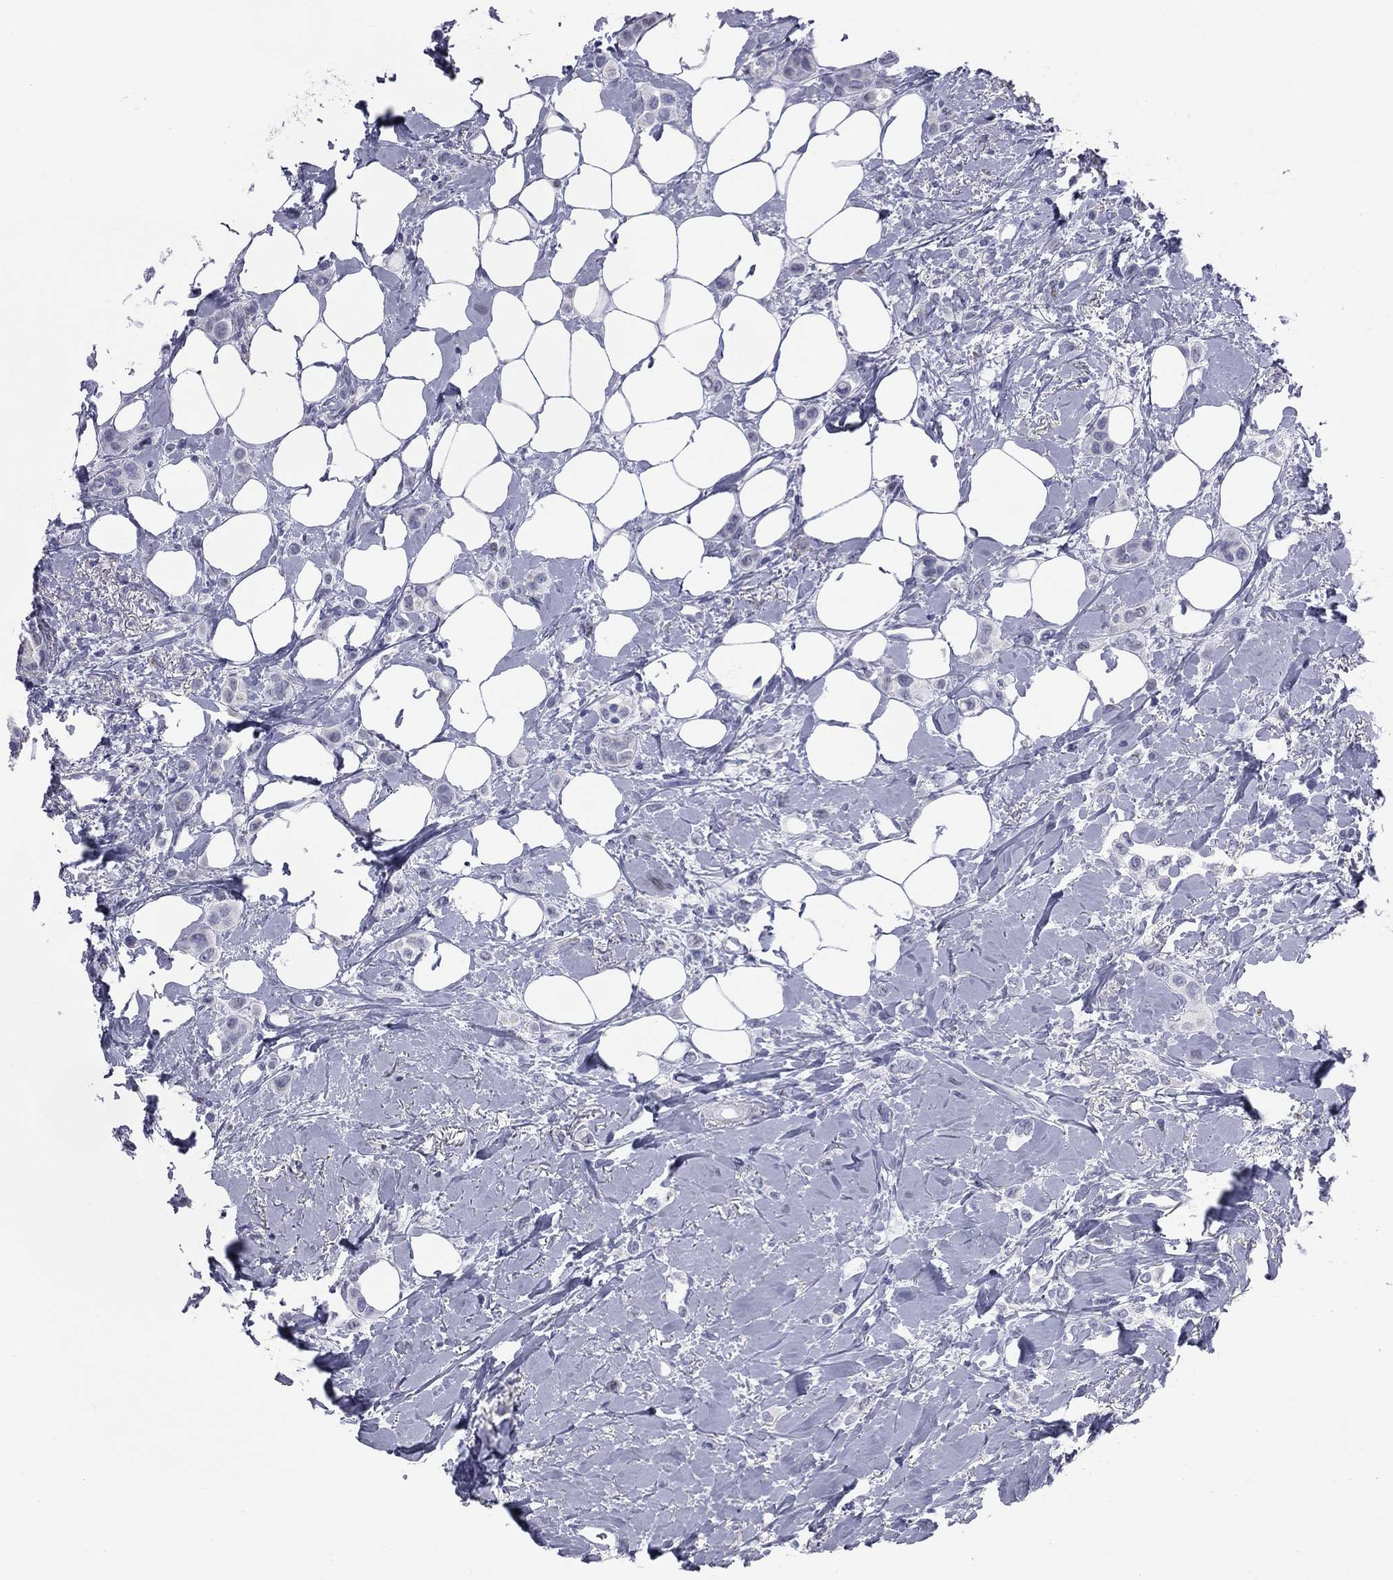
{"staining": {"intensity": "negative", "quantity": "none", "location": "none"}, "tissue": "breast cancer", "cell_type": "Tumor cells", "image_type": "cancer", "snomed": [{"axis": "morphology", "description": "Lobular carcinoma"}, {"axis": "topography", "description": "Breast"}], "caption": "High magnification brightfield microscopy of lobular carcinoma (breast) stained with DAB (3,3'-diaminobenzidine) (brown) and counterstained with hematoxylin (blue): tumor cells show no significant positivity. (DAB (3,3'-diaminobenzidine) IHC, high magnification).", "gene": "MLN", "patient": {"sex": "female", "age": 66}}